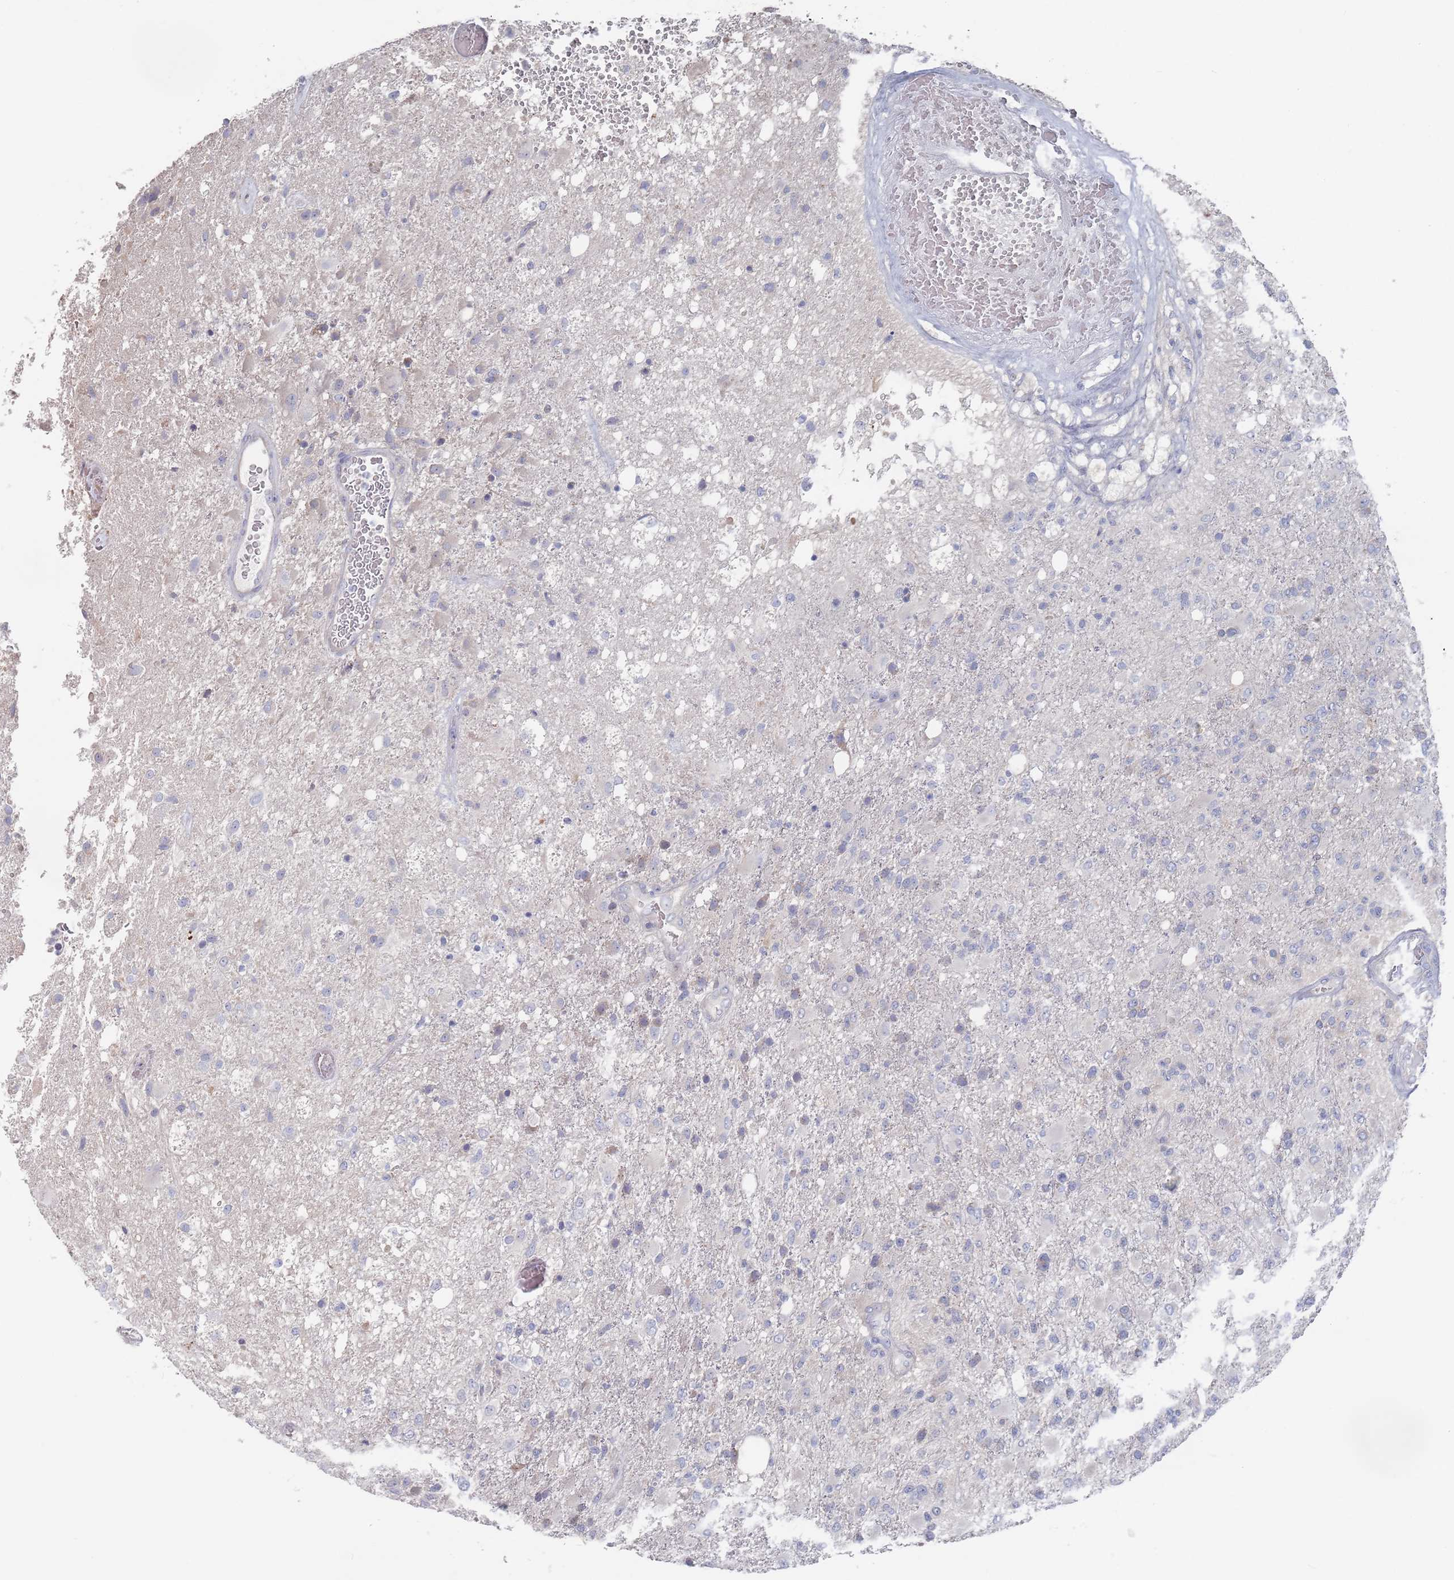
{"staining": {"intensity": "negative", "quantity": "none", "location": "none"}, "tissue": "glioma", "cell_type": "Tumor cells", "image_type": "cancer", "snomed": [{"axis": "morphology", "description": "Glioma, malignant, High grade"}, {"axis": "topography", "description": "Brain"}], "caption": "Malignant glioma (high-grade) was stained to show a protein in brown. There is no significant expression in tumor cells.", "gene": "TMCO3", "patient": {"sex": "female", "age": 74}}